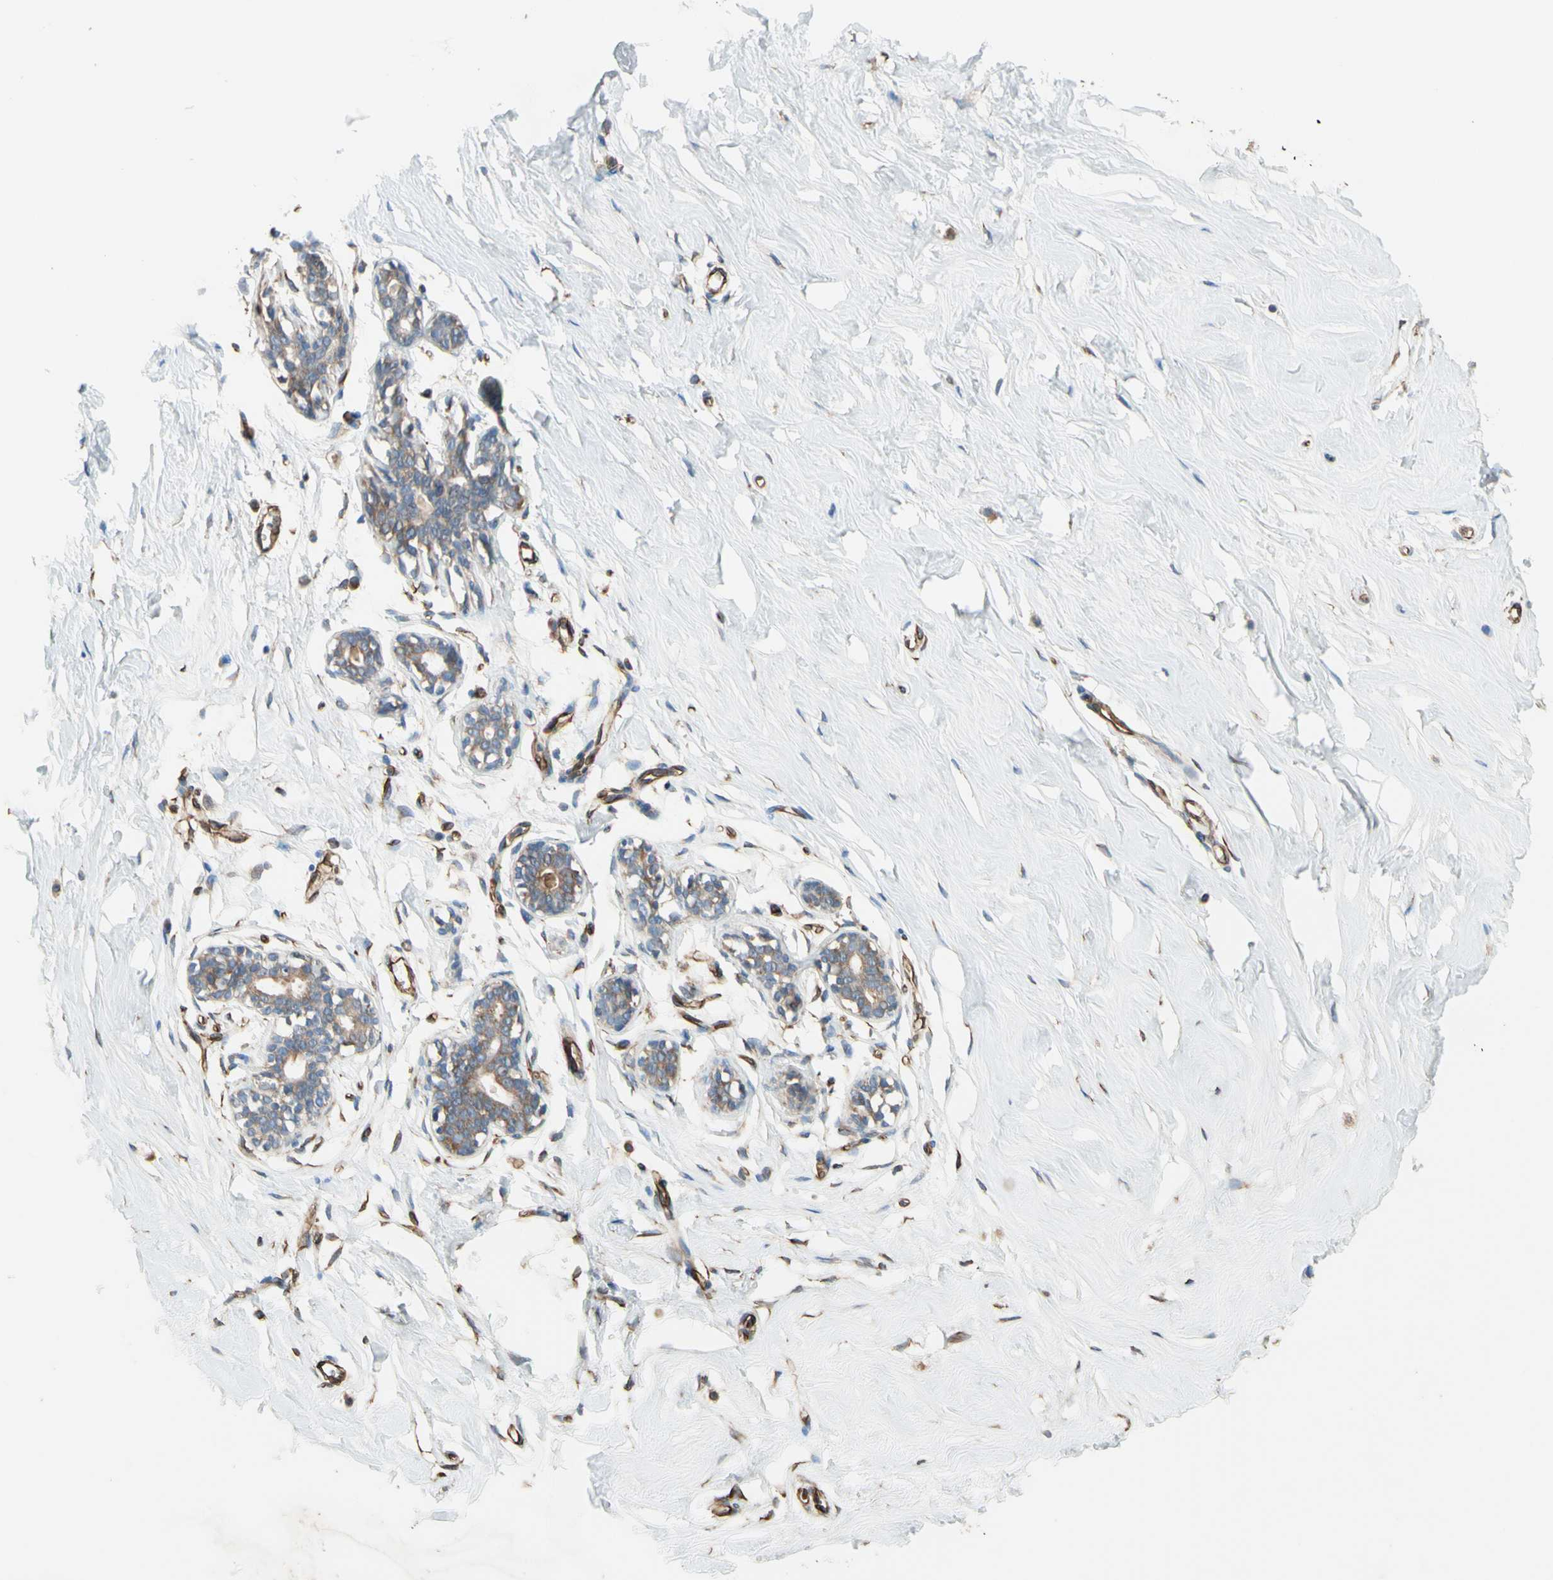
{"staining": {"intensity": "moderate", "quantity": ">75%", "location": "cytoplasmic/membranous"}, "tissue": "breast", "cell_type": "Adipocytes", "image_type": "normal", "snomed": [{"axis": "morphology", "description": "Normal tissue, NOS"}, {"axis": "topography", "description": "Breast"}], "caption": "Unremarkable breast was stained to show a protein in brown. There is medium levels of moderate cytoplasmic/membranous staining in approximately >75% of adipocytes.", "gene": "TRAF2", "patient": {"sex": "female", "age": 23}}